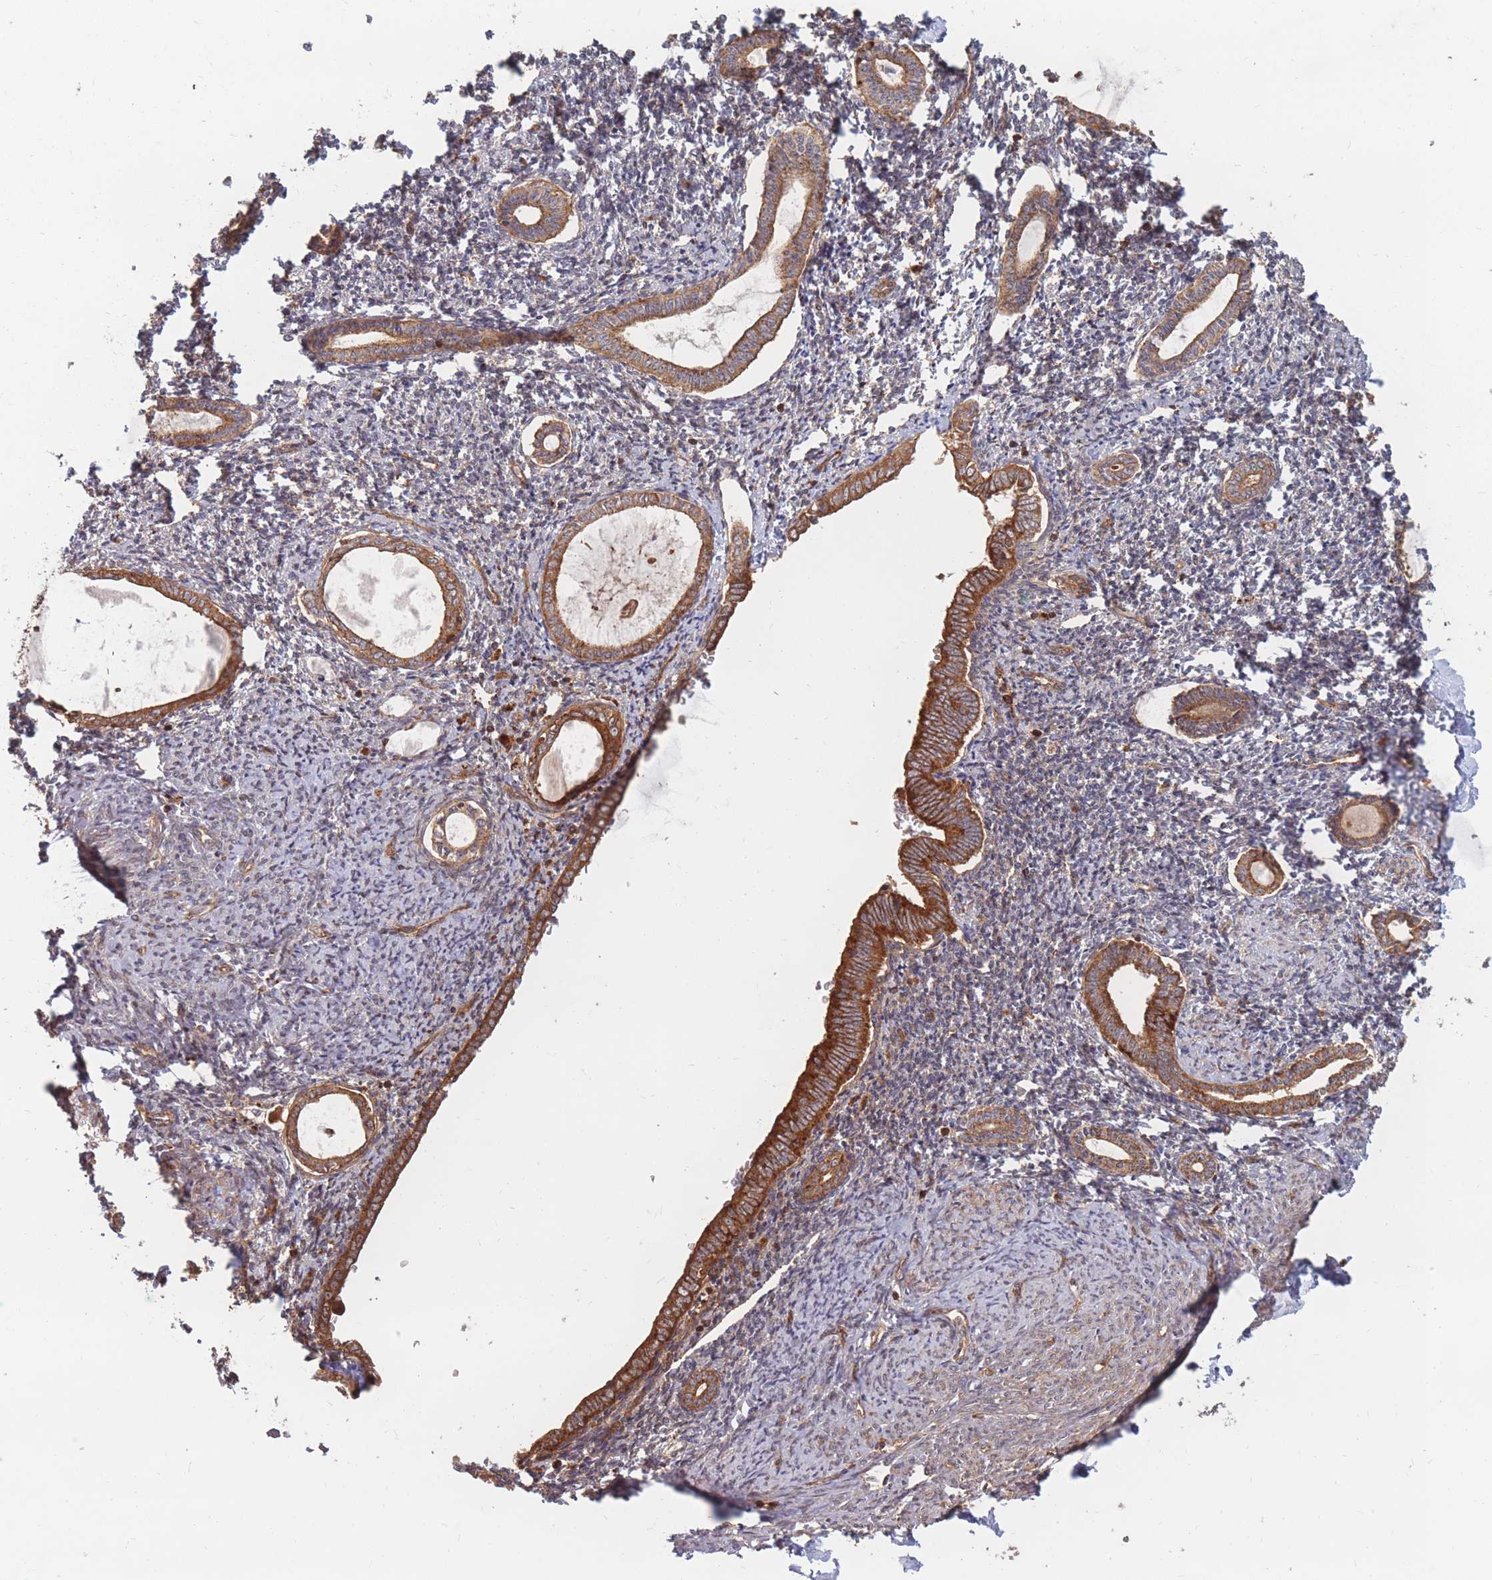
{"staining": {"intensity": "moderate", "quantity": ">75%", "location": "cytoplasmic/membranous"}, "tissue": "endometrium", "cell_type": "Cells in endometrial stroma", "image_type": "normal", "snomed": [{"axis": "morphology", "description": "Normal tissue, NOS"}, {"axis": "topography", "description": "Endometrium"}], "caption": "Immunohistochemical staining of normal endometrium displays medium levels of moderate cytoplasmic/membranous positivity in about >75% of cells in endometrial stroma. (DAB IHC, brown staining for protein, blue staining for nuclei).", "gene": "RASSF2", "patient": {"sex": "female", "age": 63}}